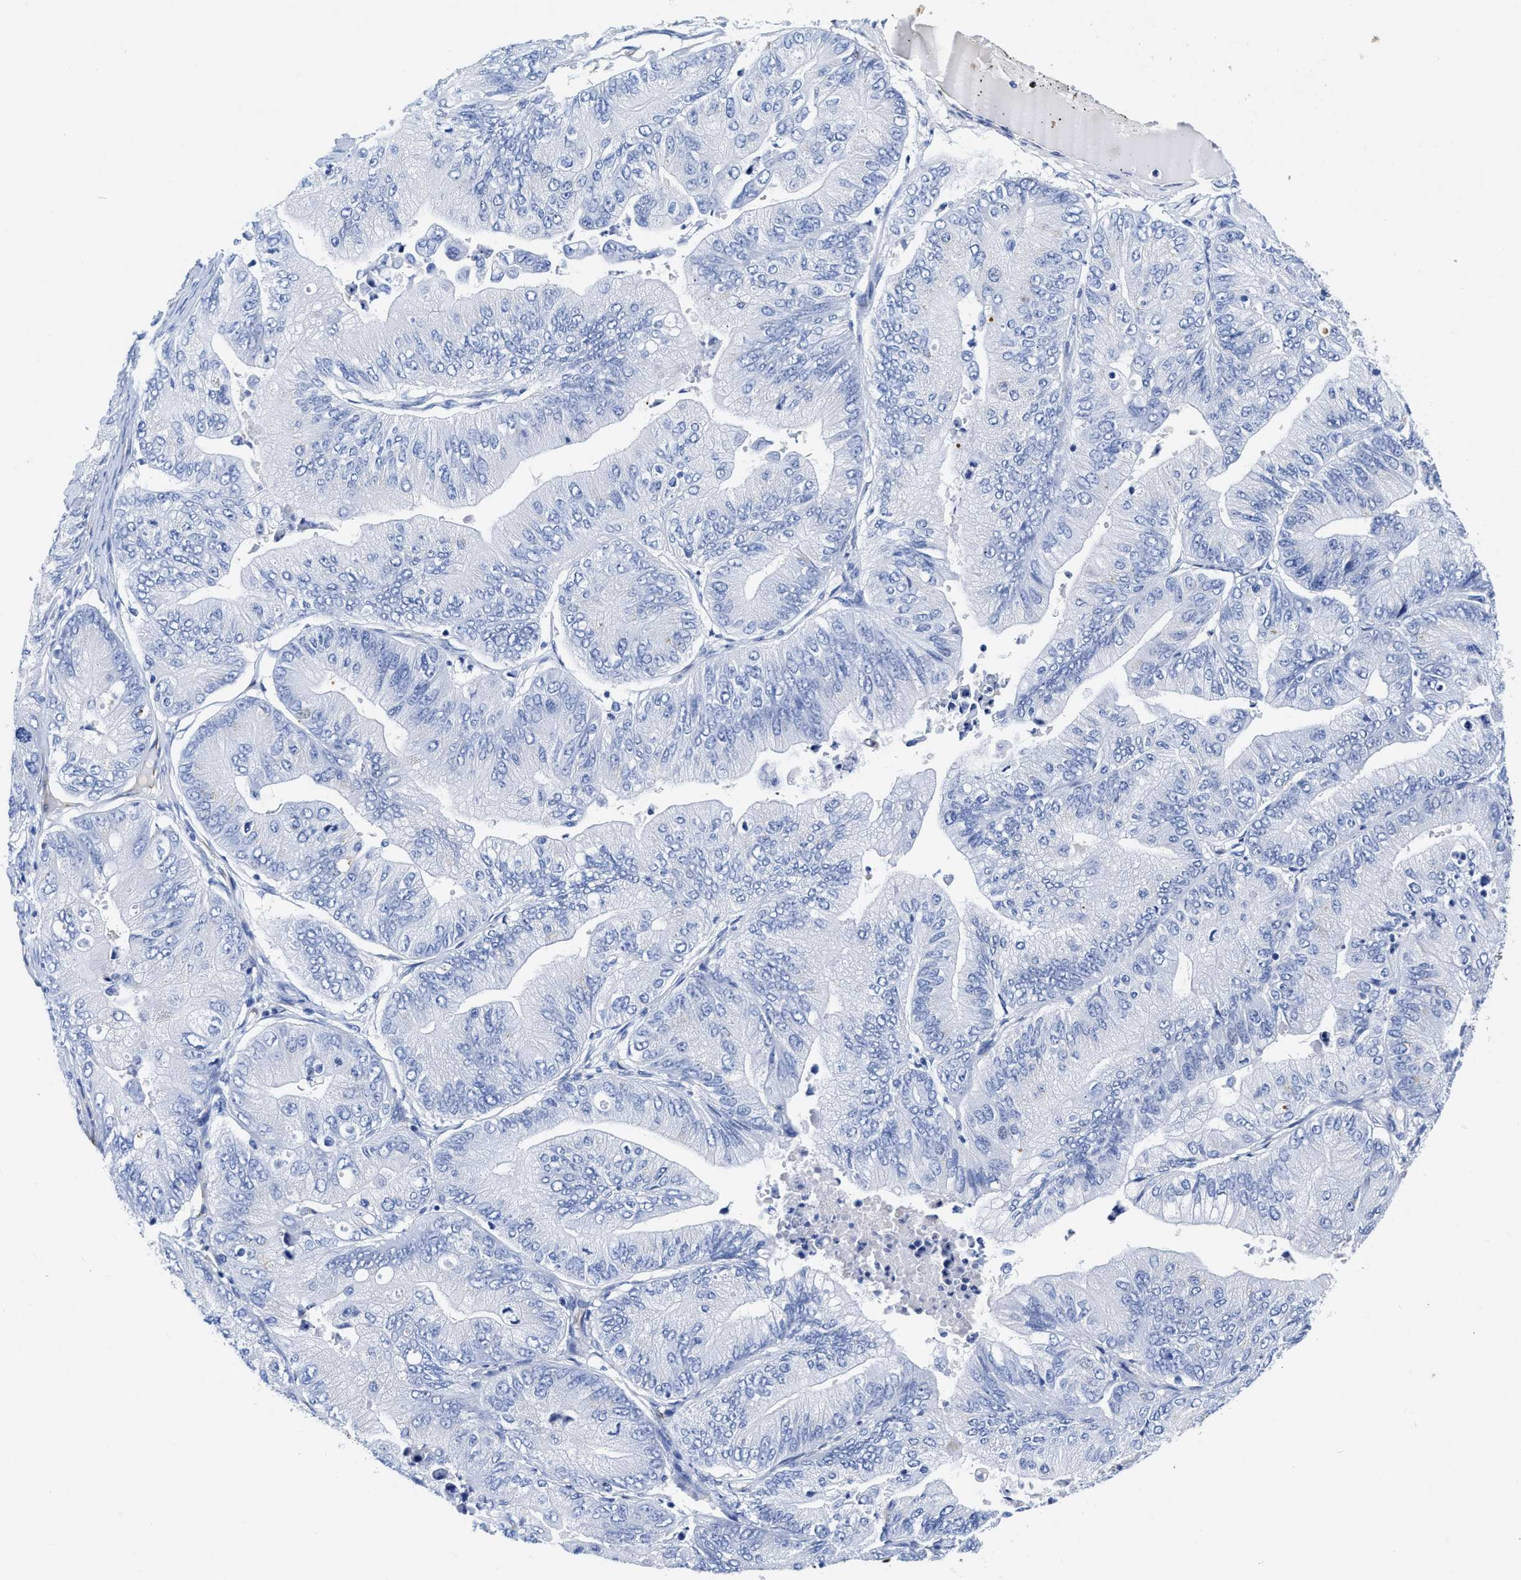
{"staining": {"intensity": "negative", "quantity": "none", "location": "none"}, "tissue": "ovarian cancer", "cell_type": "Tumor cells", "image_type": "cancer", "snomed": [{"axis": "morphology", "description": "Cystadenocarcinoma, mucinous, NOS"}, {"axis": "topography", "description": "Ovary"}], "caption": "An image of ovarian cancer stained for a protein reveals no brown staining in tumor cells.", "gene": "TVP23B", "patient": {"sex": "female", "age": 61}}